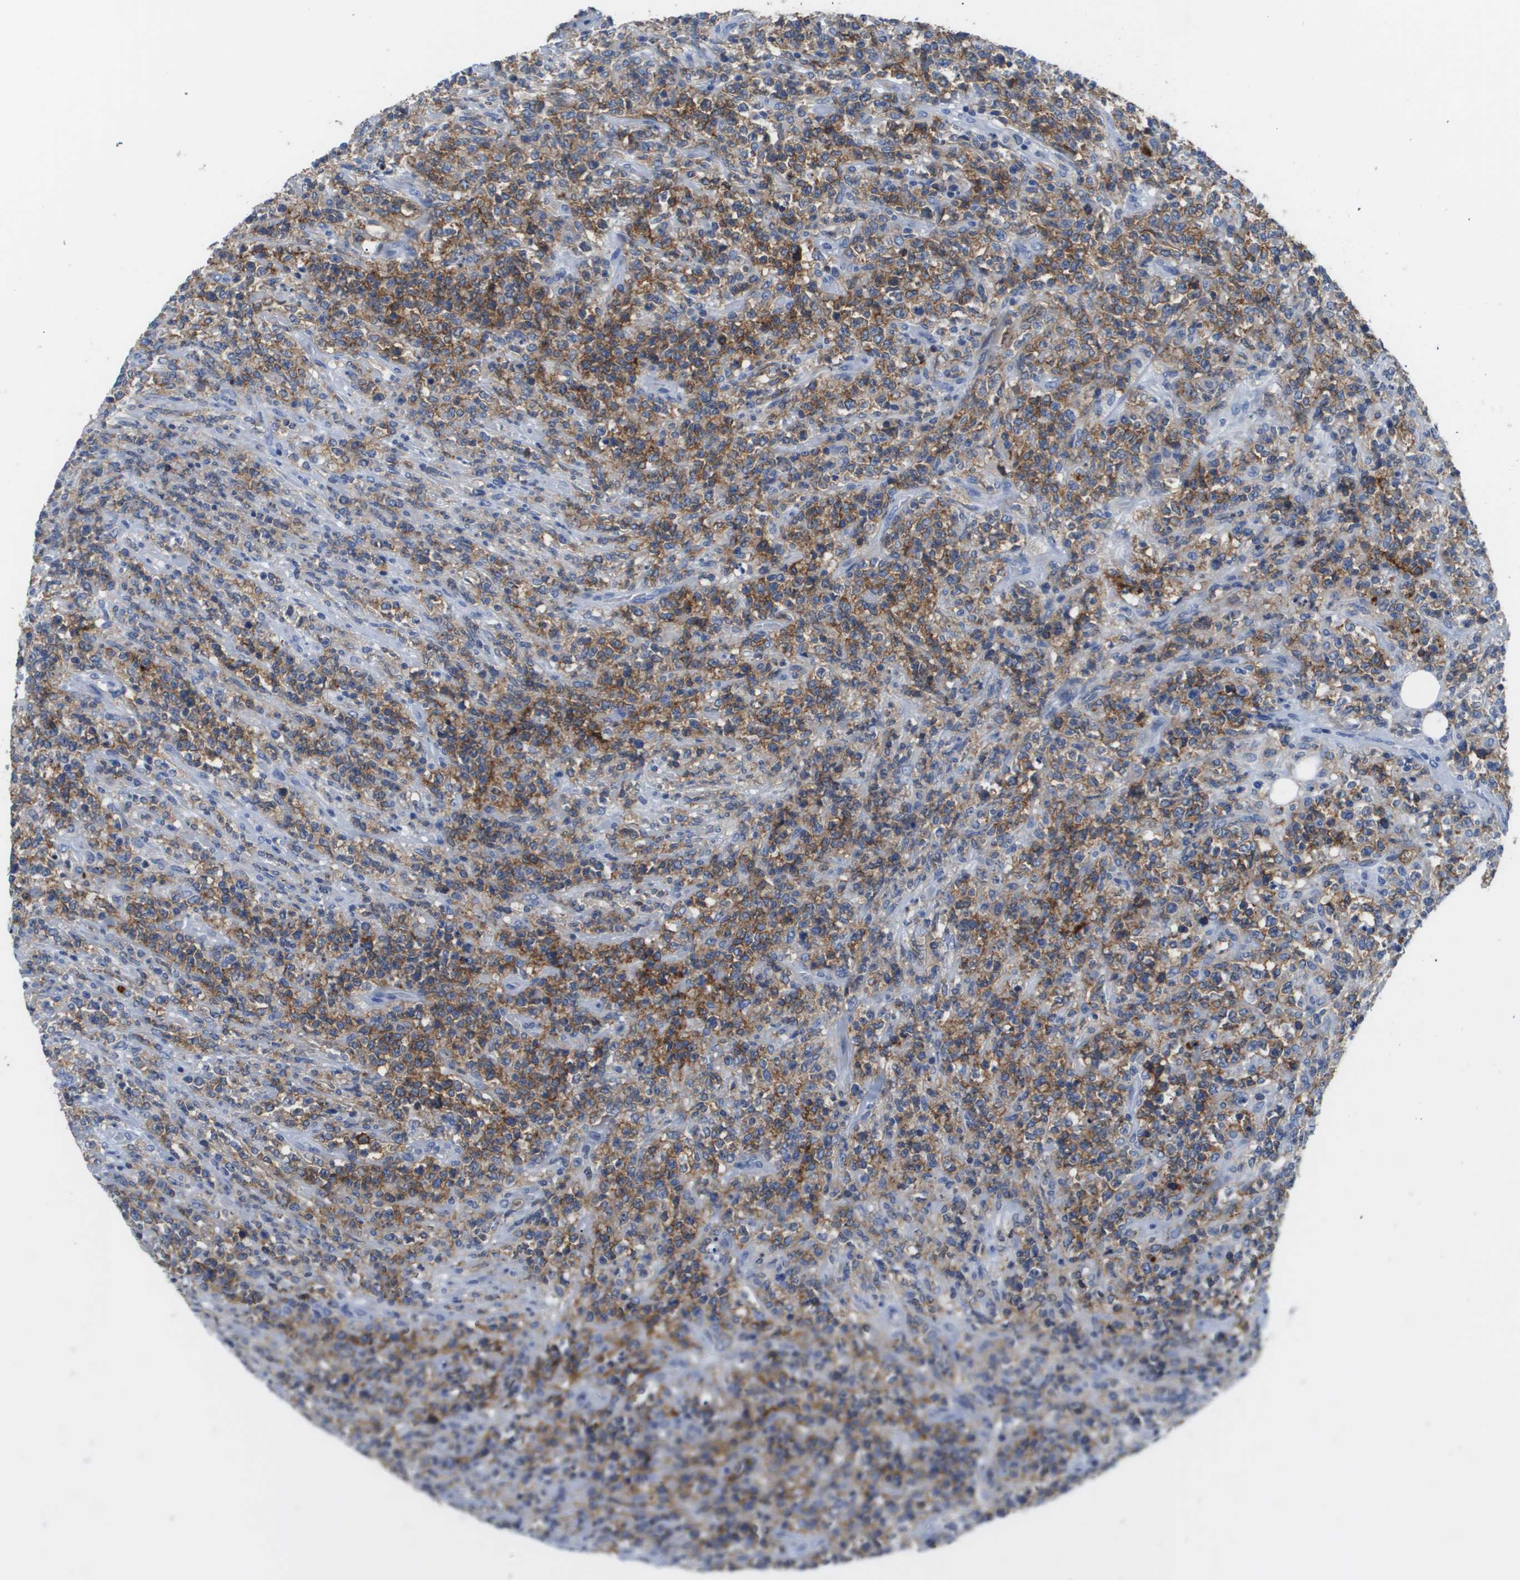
{"staining": {"intensity": "moderate", "quantity": ">75%", "location": "cytoplasmic/membranous"}, "tissue": "lymphoma", "cell_type": "Tumor cells", "image_type": "cancer", "snomed": [{"axis": "morphology", "description": "Malignant lymphoma, non-Hodgkin's type, High grade"}, {"axis": "topography", "description": "Soft tissue"}], "caption": "This photomicrograph exhibits malignant lymphoma, non-Hodgkin's type (high-grade) stained with IHC to label a protein in brown. The cytoplasmic/membranous of tumor cells show moderate positivity for the protein. Nuclei are counter-stained blue.", "gene": "MS4A1", "patient": {"sex": "male", "age": 18}}